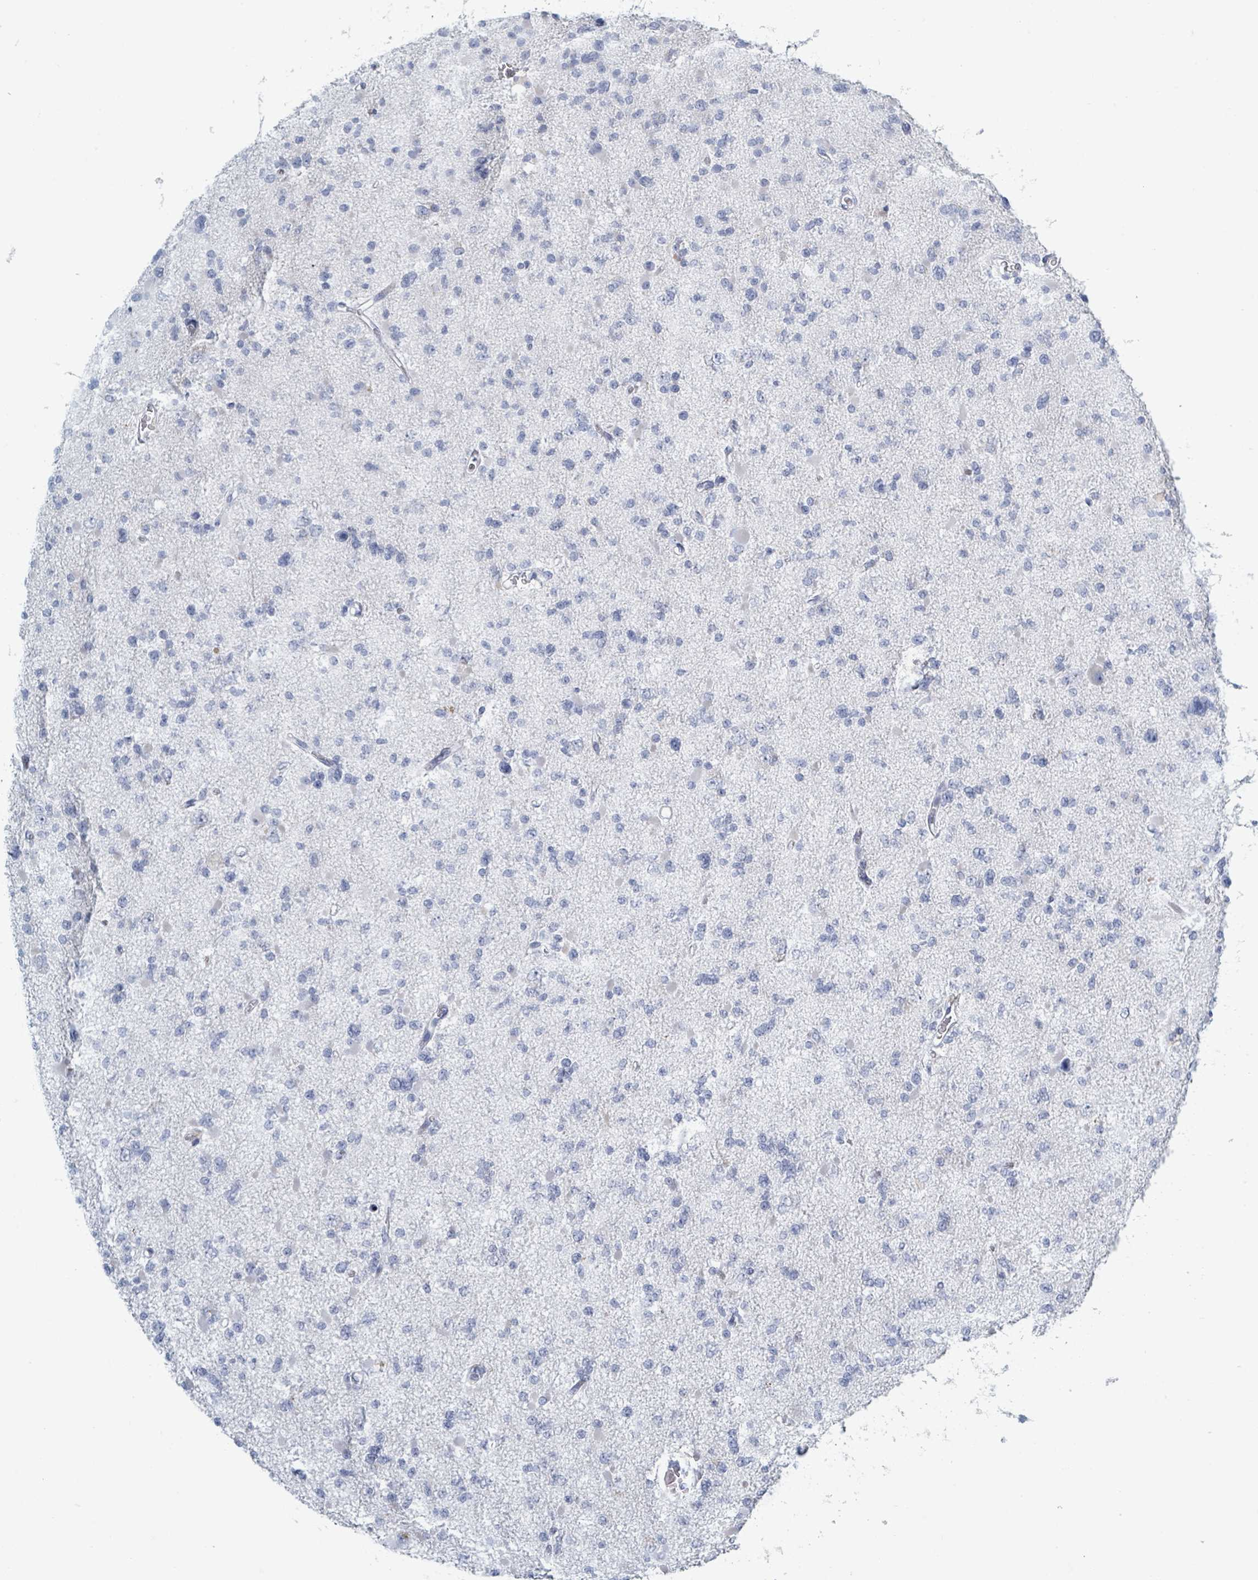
{"staining": {"intensity": "negative", "quantity": "none", "location": "none"}, "tissue": "glioma", "cell_type": "Tumor cells", "image_type": "cancer", "snomed": [{"axis": "morphology", "description": "Glioma, malignant, Low grade"}, {"axis": "topography", "description": "Brain"}], "caption": "An IHC micrograph of malignant glioma (low-grade) is shown. There is no staining in tumor cells of malignant glioma (low-grade).", "gene": "HEATR5A", "patient": {"sex": "female", "age": 22}}